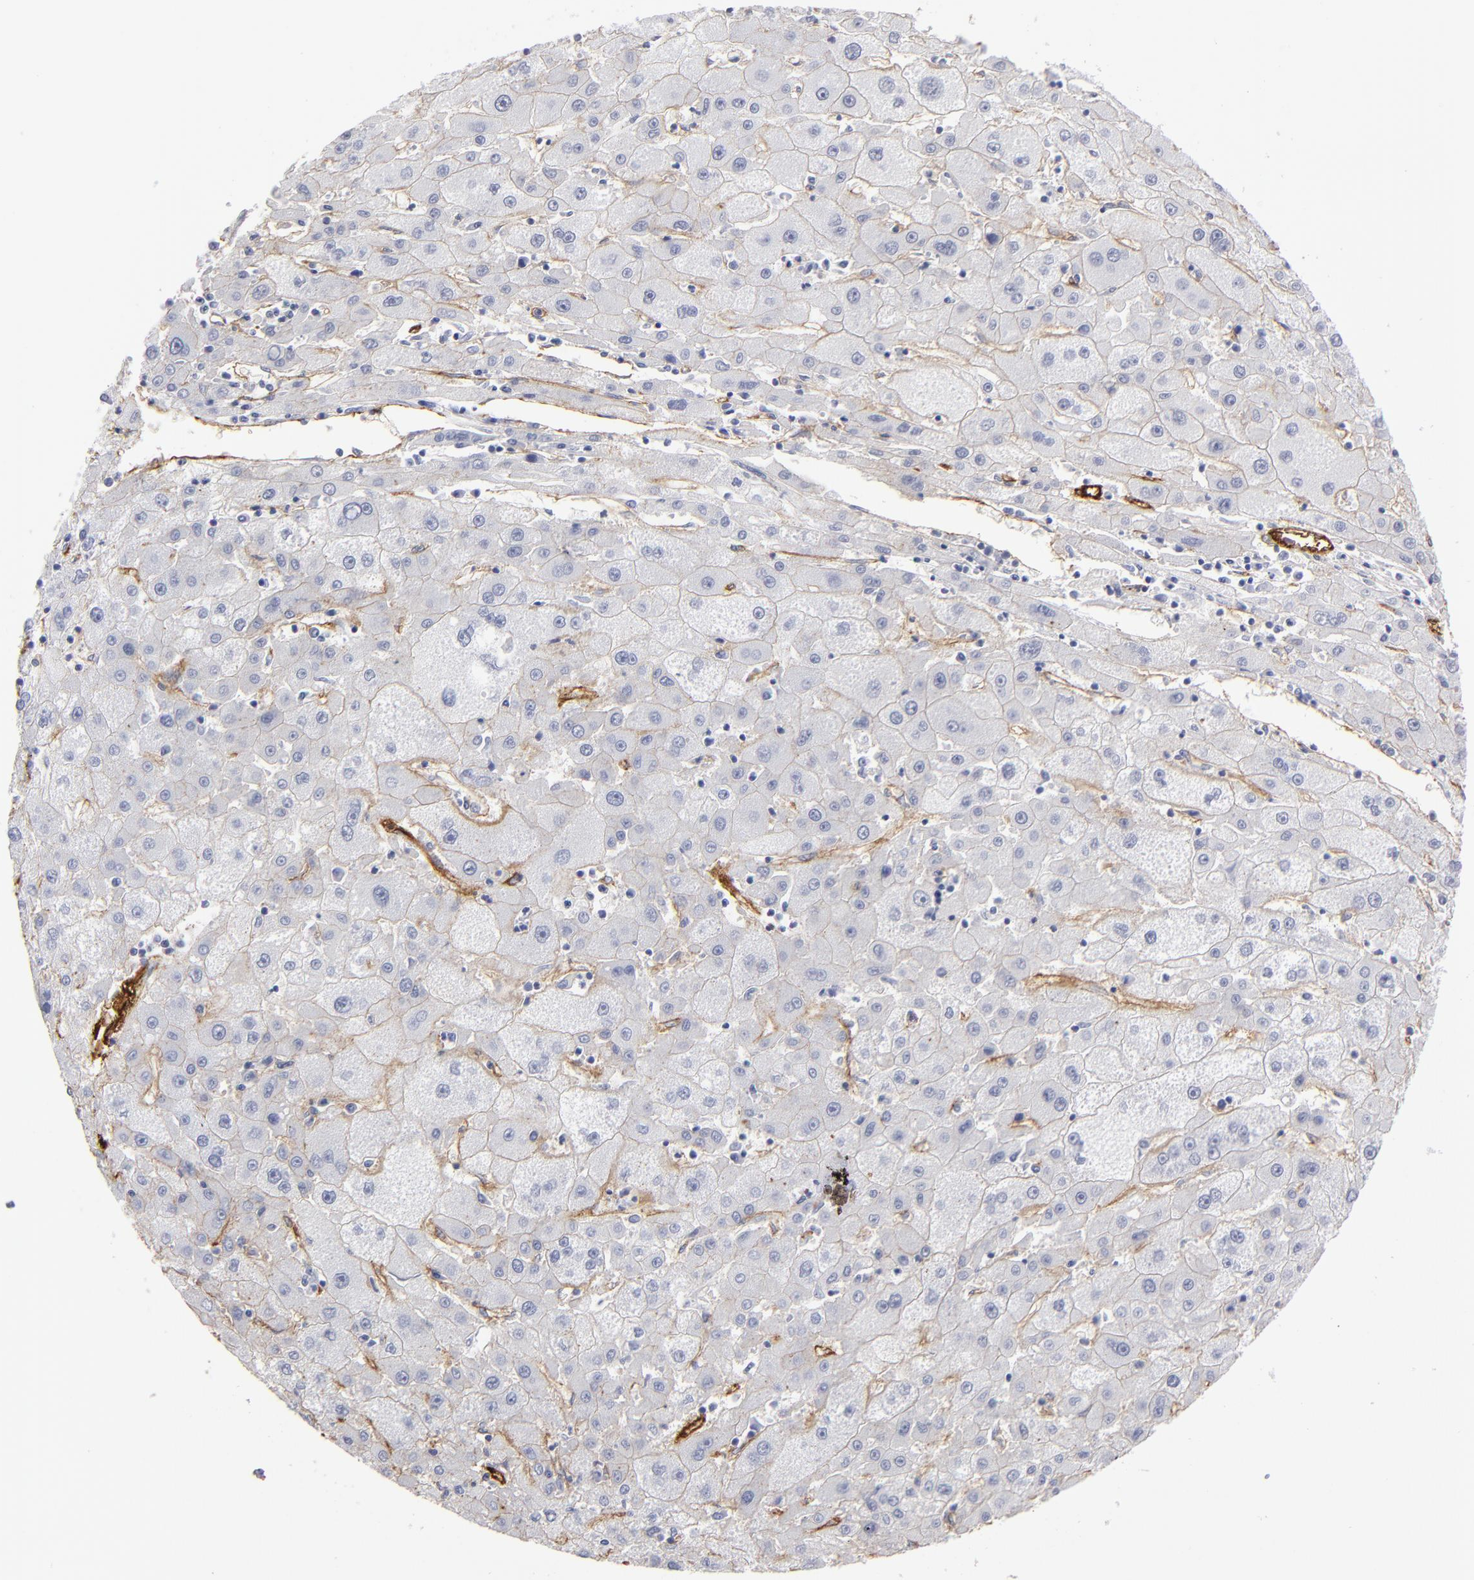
{"staining": {"intensity": "weak", "quantity": "<25%", "location": "cytoplasmic/membranous"}, "tissue": "liver cancer", "cell_type": "Tumor cells", "image_type": "cancer", "snomed": [{"axis": "morphology", "description": "Carcinoma, Hepatocellular, NOS"}, {"axis": "topography", "description": "Liver"}], "caption": "Tumor cells are negative for protein expression in human liver cancer.", "gene": "TM4SF1", "patient": {"sex": "male", "age": 72}}